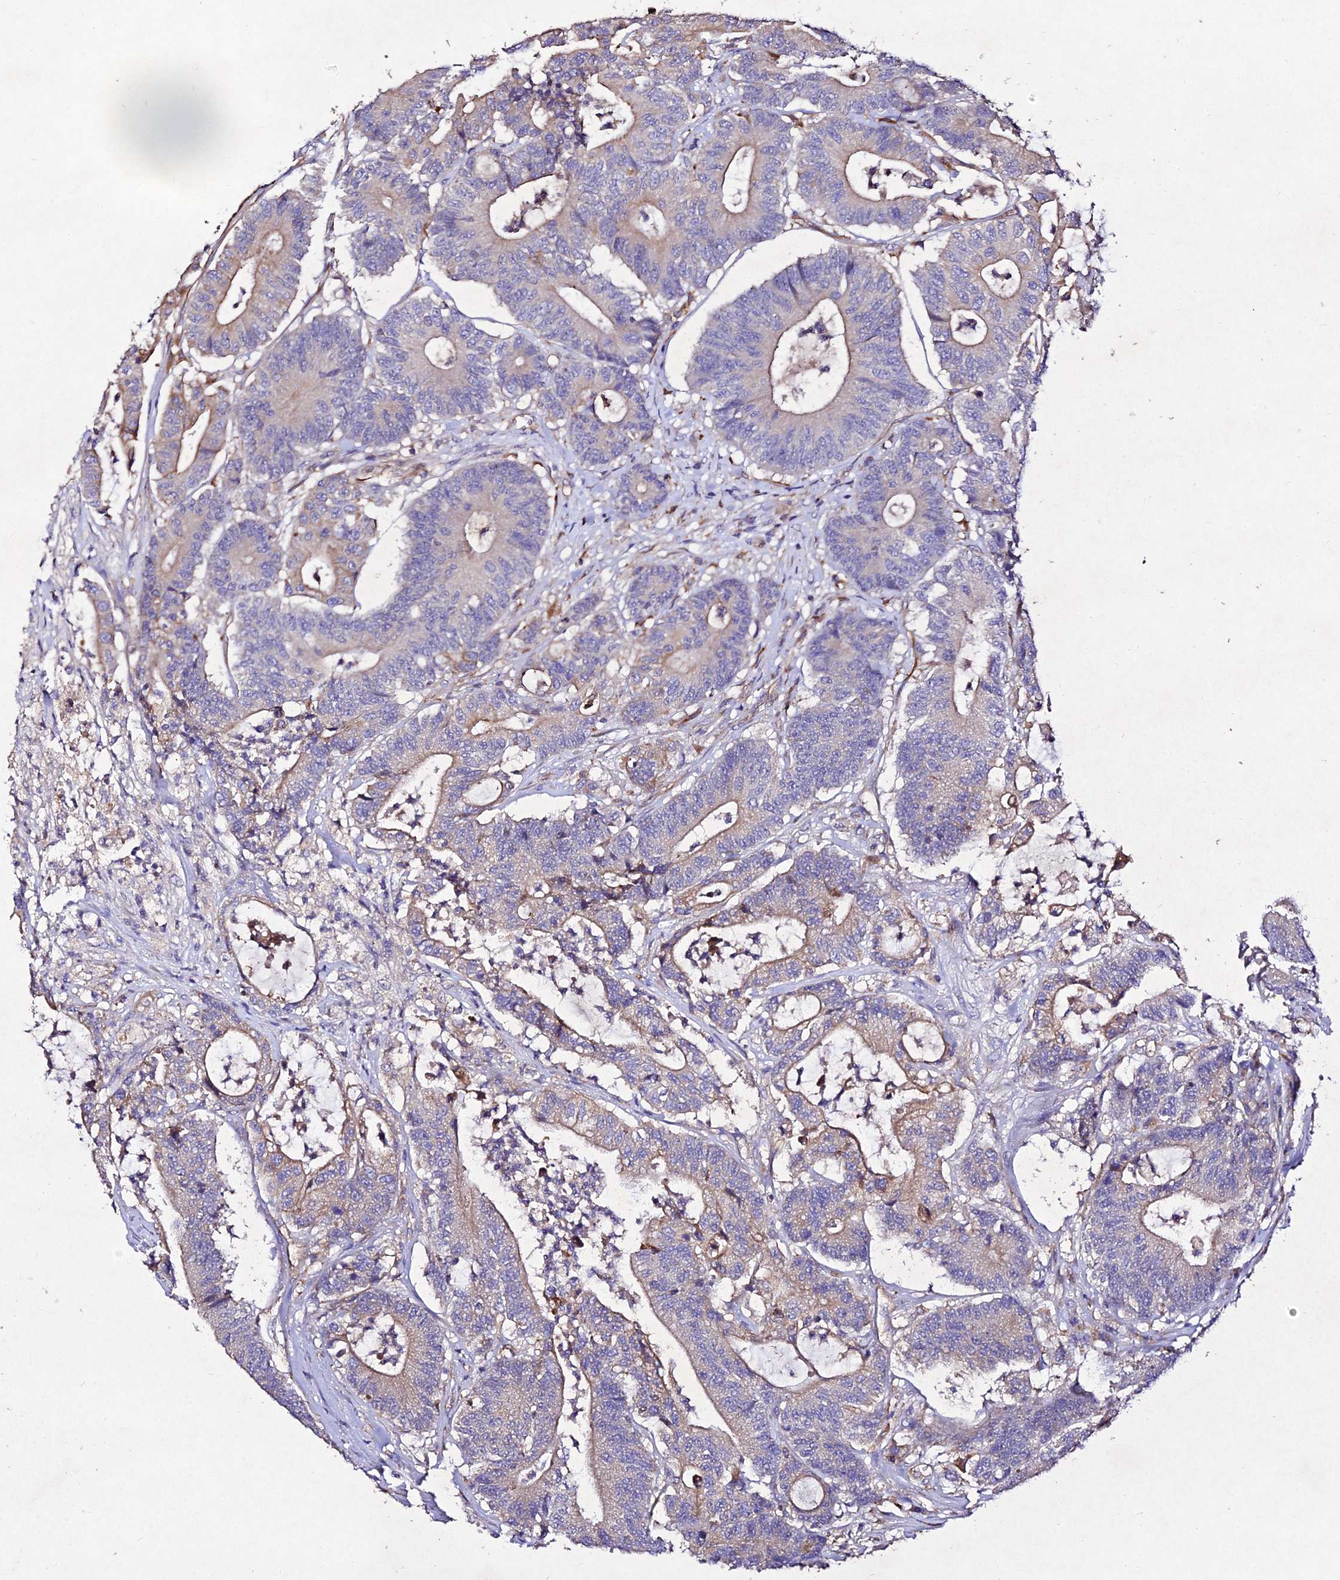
{"staining": {"intensity": "moderate", "quantity": "25%-75%", "location": "cytoplasmic/membranous"}, "tissue": "colorectal cancer", "cell_type": "Tumor cells", "image_type": "cancer", "snomed": [{"axis": "morphology", "description": "Adenocarcinoma, NOS"}, {"axis": "topography", "description": "Colon"}], "caption": "There is medium levels of moderate cytoplasmic/membranous staining in tumor cells of colorectal cancer (adenocarcinoma), as demonstrated by immunohistochemical staining (brown color).", "gene": "AP3M2", "patient": {"sex": "female", "age": 84}}